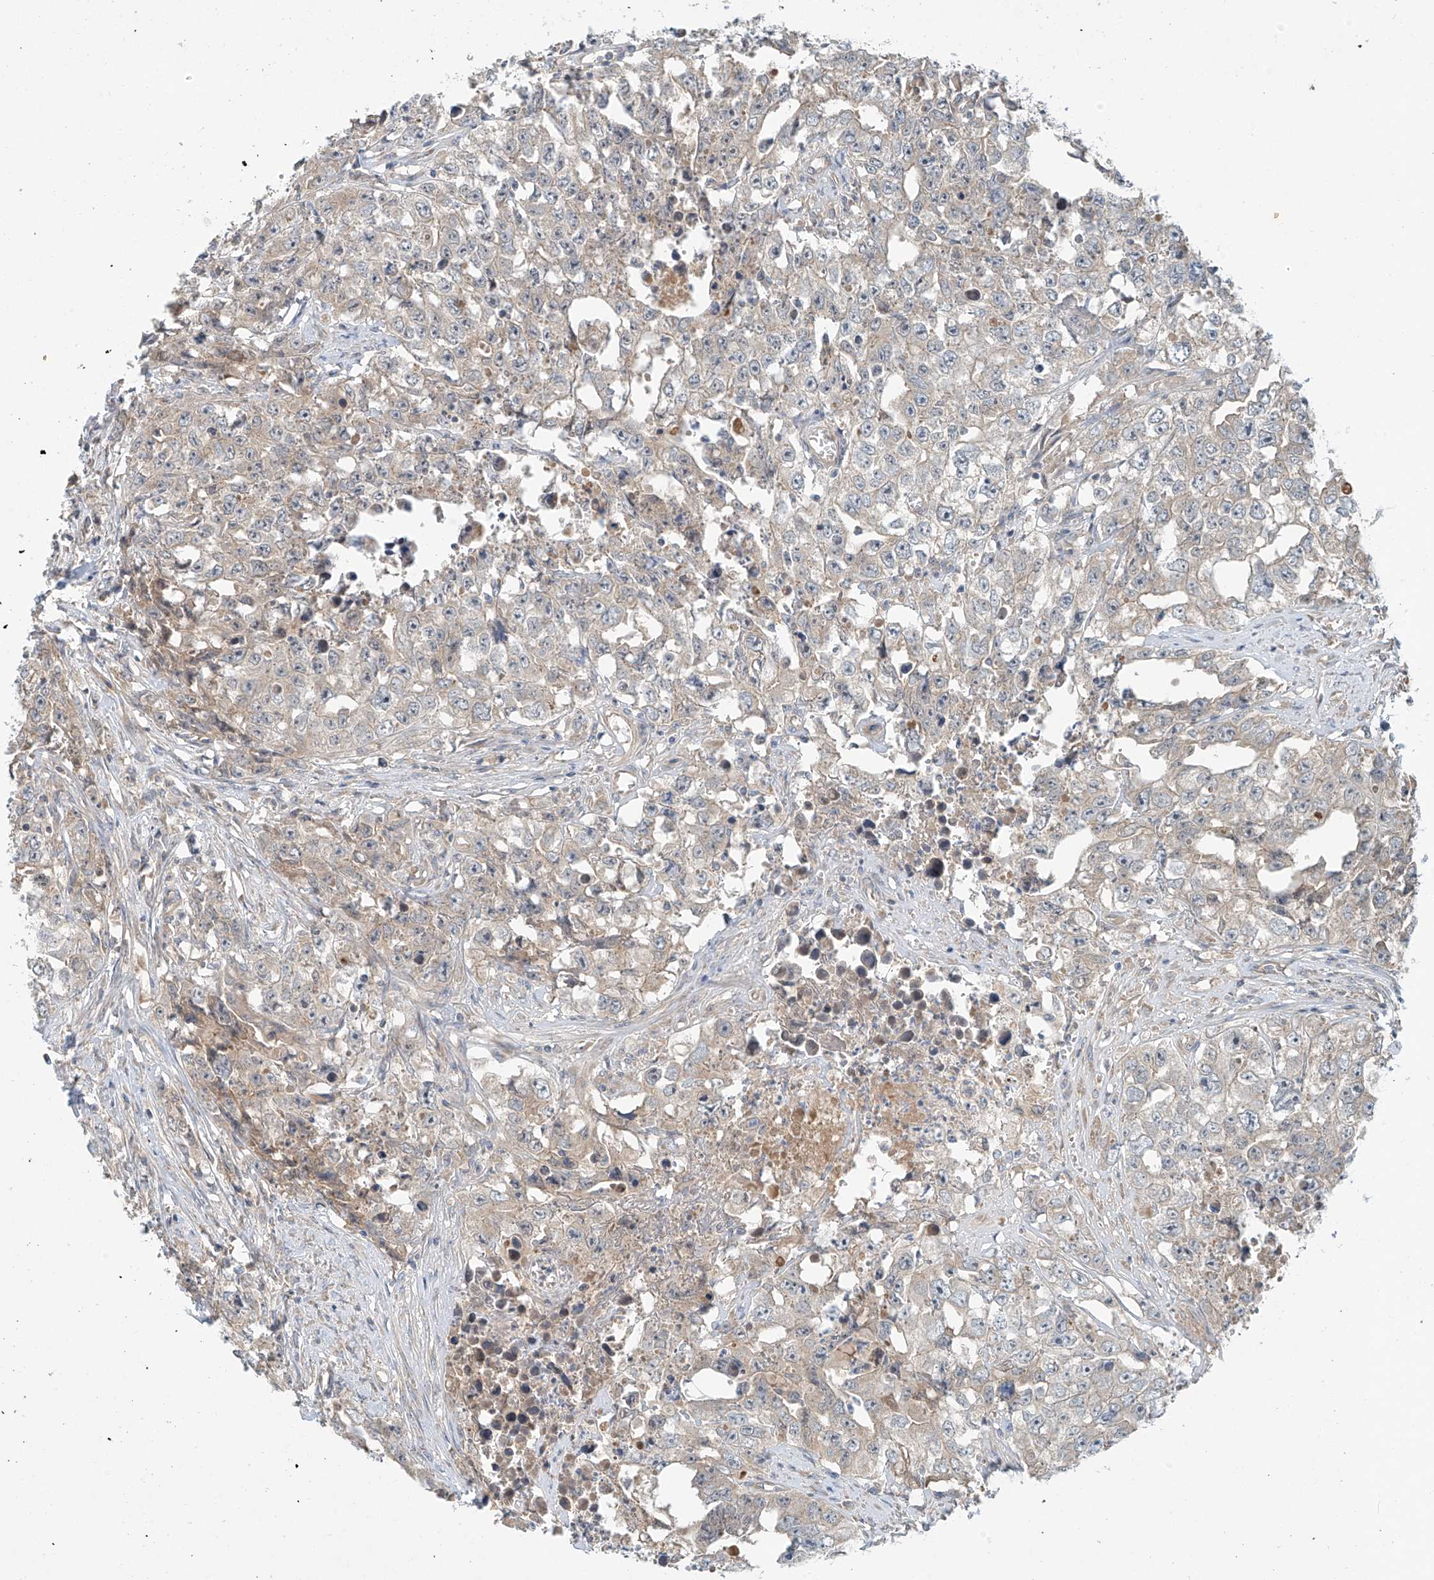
{"staining": {"intensity": "negative", "quantity": "none", "location": "none"}, "tissue": "testis cancer", "cell_type": "Tumor cells", "image_type": "cancer", "snomed": [{"axis": "morphology", "description": "Seminoma, NOS"}, {"axis": "morphology", "description": "Carcinoma, Embryonal, NOS"}, {"axis": "topography", "description": "Testis"}], "caption": "Seminoma (testis) stained for a protein using IHC shows no staining tumor cells.", "gene": "LYRM9", "patient": {"sex": "male", "age": 43}}